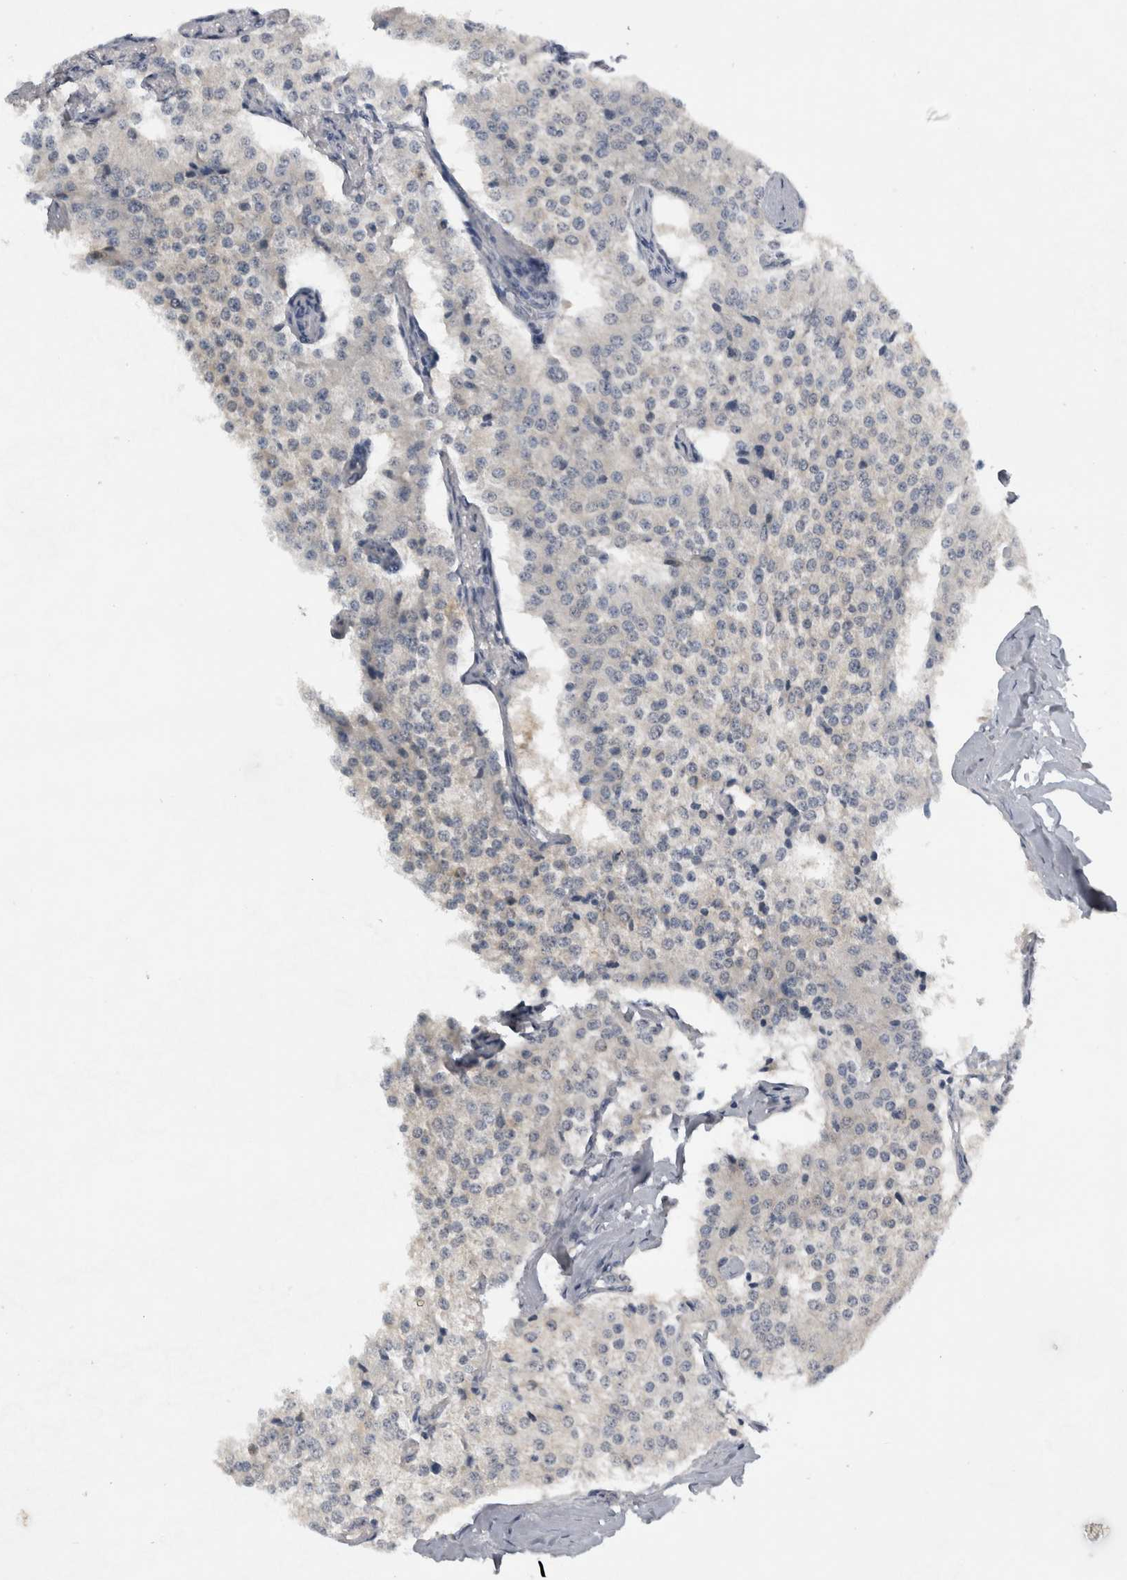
{"staining": {"intensity": "negative", "quantity": "none", "location": "none"}, "tissue": "carcinoid", "cell_type": "Tumor cells", "image_type": "cancer", "snomed": [{"axis": "morphology", "description": "Carcinoid, malignant, NOS"}, {"axis": "topography", "description": "Colon"}], "caption": "Tumor cells are negative for brown protein staining in carcinoid.", "gene": "NAPRT", "patient": {"sex": "female", "age": 52}}